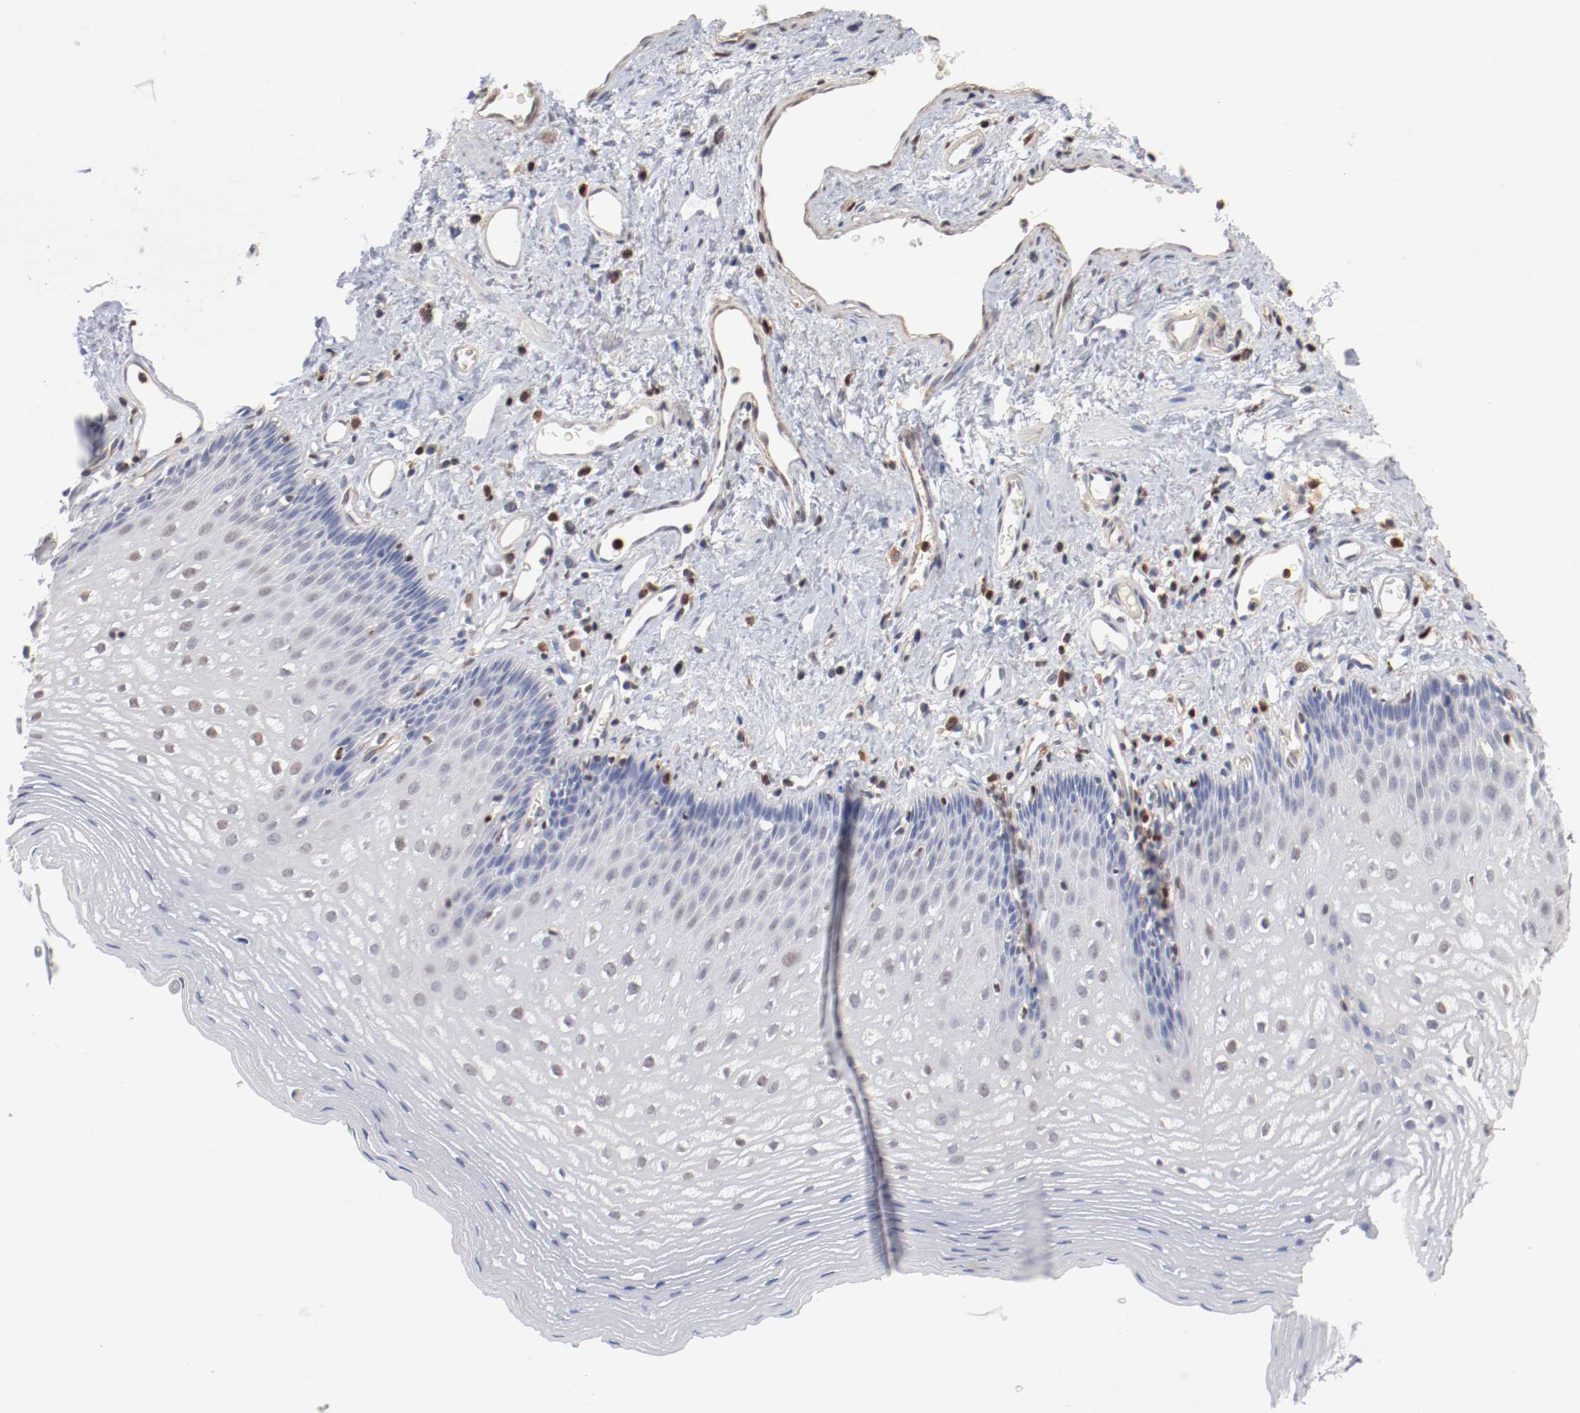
{"staining": {"intensity": "negative", "quantity": "none", "location": "none"}, "tissue": "esophagus", "cell_type": "Squamous epithelial cells", "image_type": "normal", "snomed": [{"axis": "morphology", "description": "Normal tissue, NOS"}, {"axis": "topography", "description": "Esophagus"}], "caption": "A high-resolution histopathology image shows immunohistochemistry staining of benign esophagus, which exhibits no significant expression in squamous epithelial cells.", "gene": "ARHGEF6", "patient": {"sex": "female", "age": 70}}